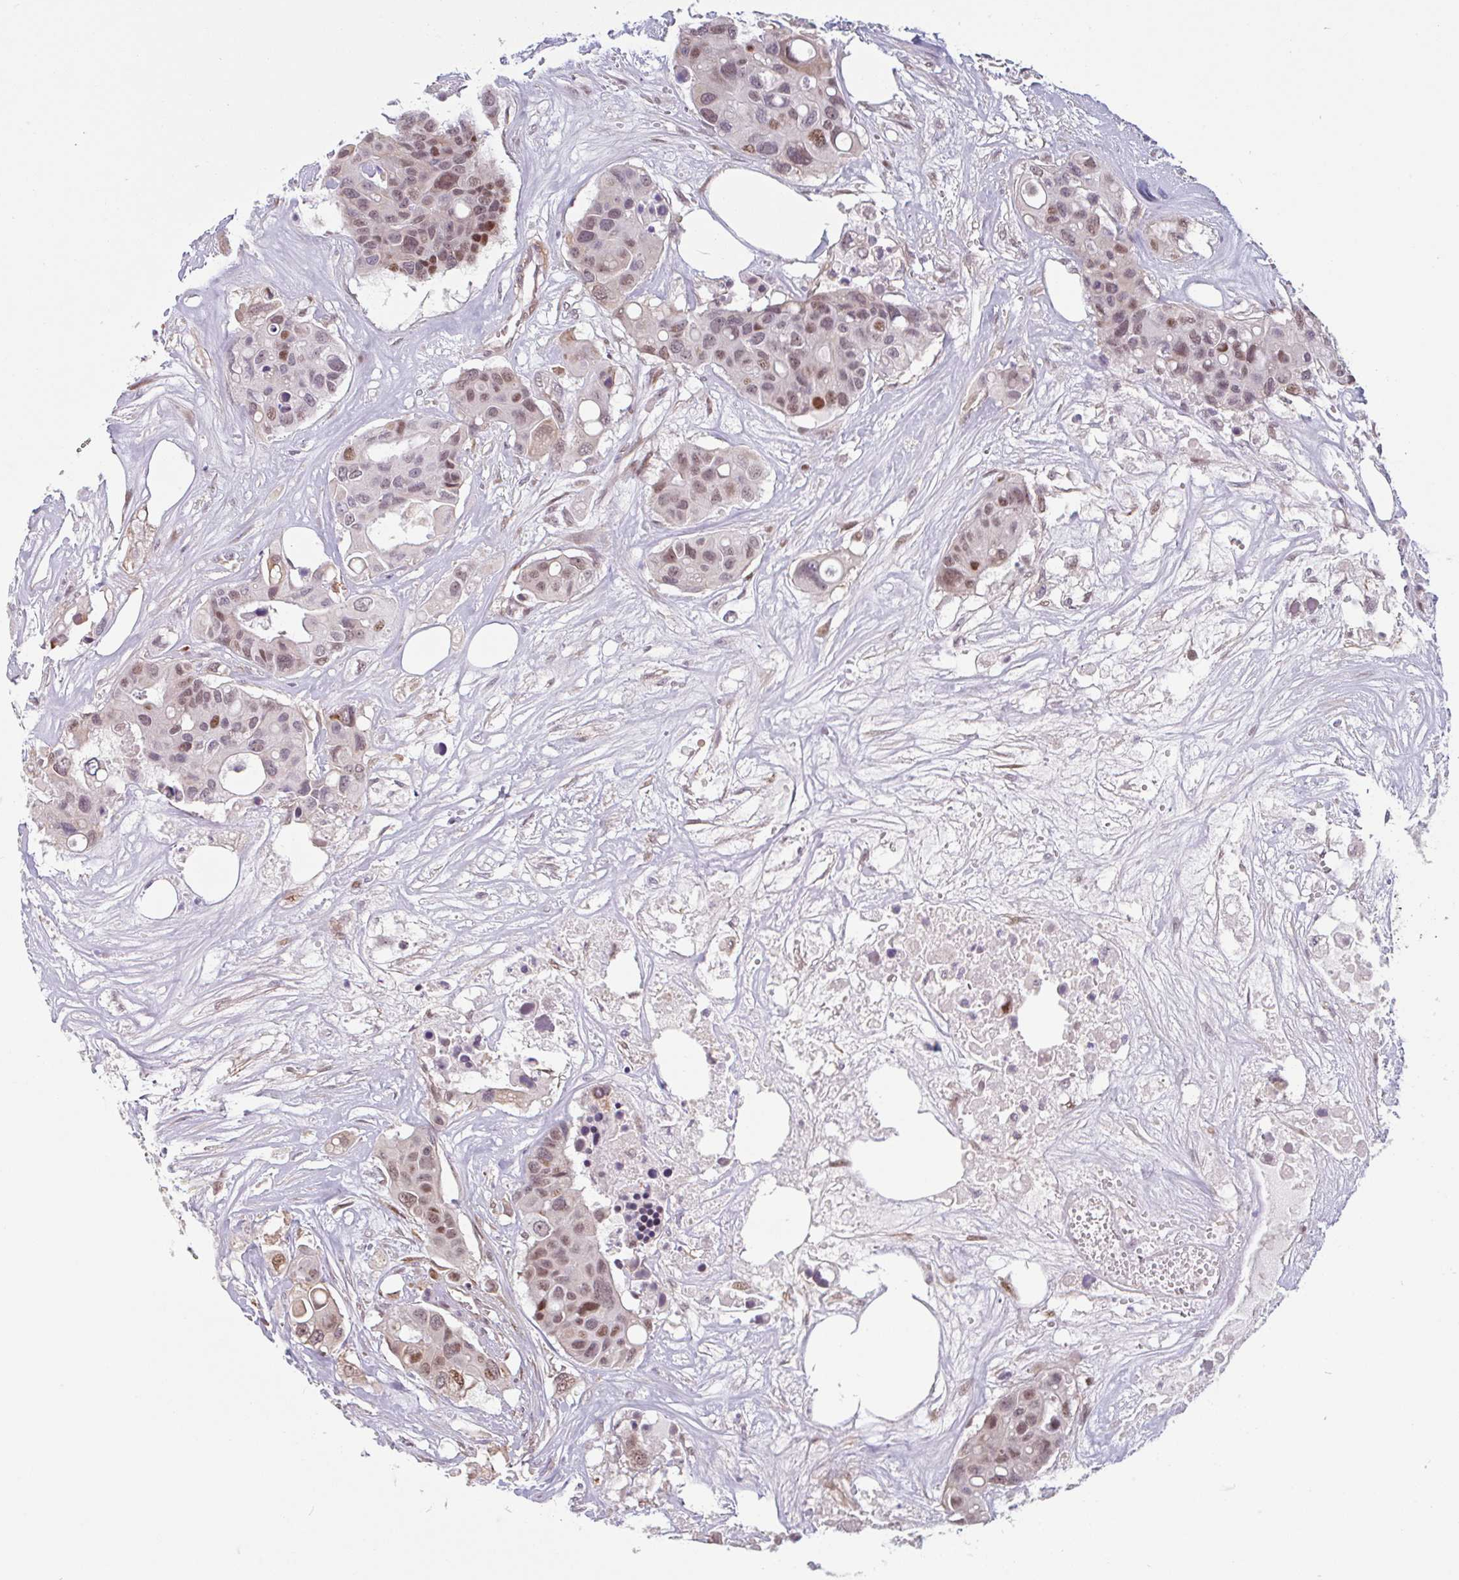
{"staining": {"intensity": "moderate", "quantity": ">75%", "location": "nuclear"}, "tissue": "colorectal cancer", "cell_type": "Tumor cells", "image_type": "cancer", "snomed": [{"axis": "morphology", "description": "Adenocarcinoma, NOS"}, {"axis": "topography", "description": "Colon"}], "caption": "Adenocarcinoma (colorectal) stained with DAB immunohistochemistry (IHC) exhibits medium levels of moderate nuclear positivity in approximately >75% of tumor cells. (Stains: DAB (3,3'-diaminobenzidine) in brown, nuclei in blue, Microscopy: brightfield microscopy at high magnification).", "gene": "TMEM119", "patient": {"sex": "male", "age": 77}}